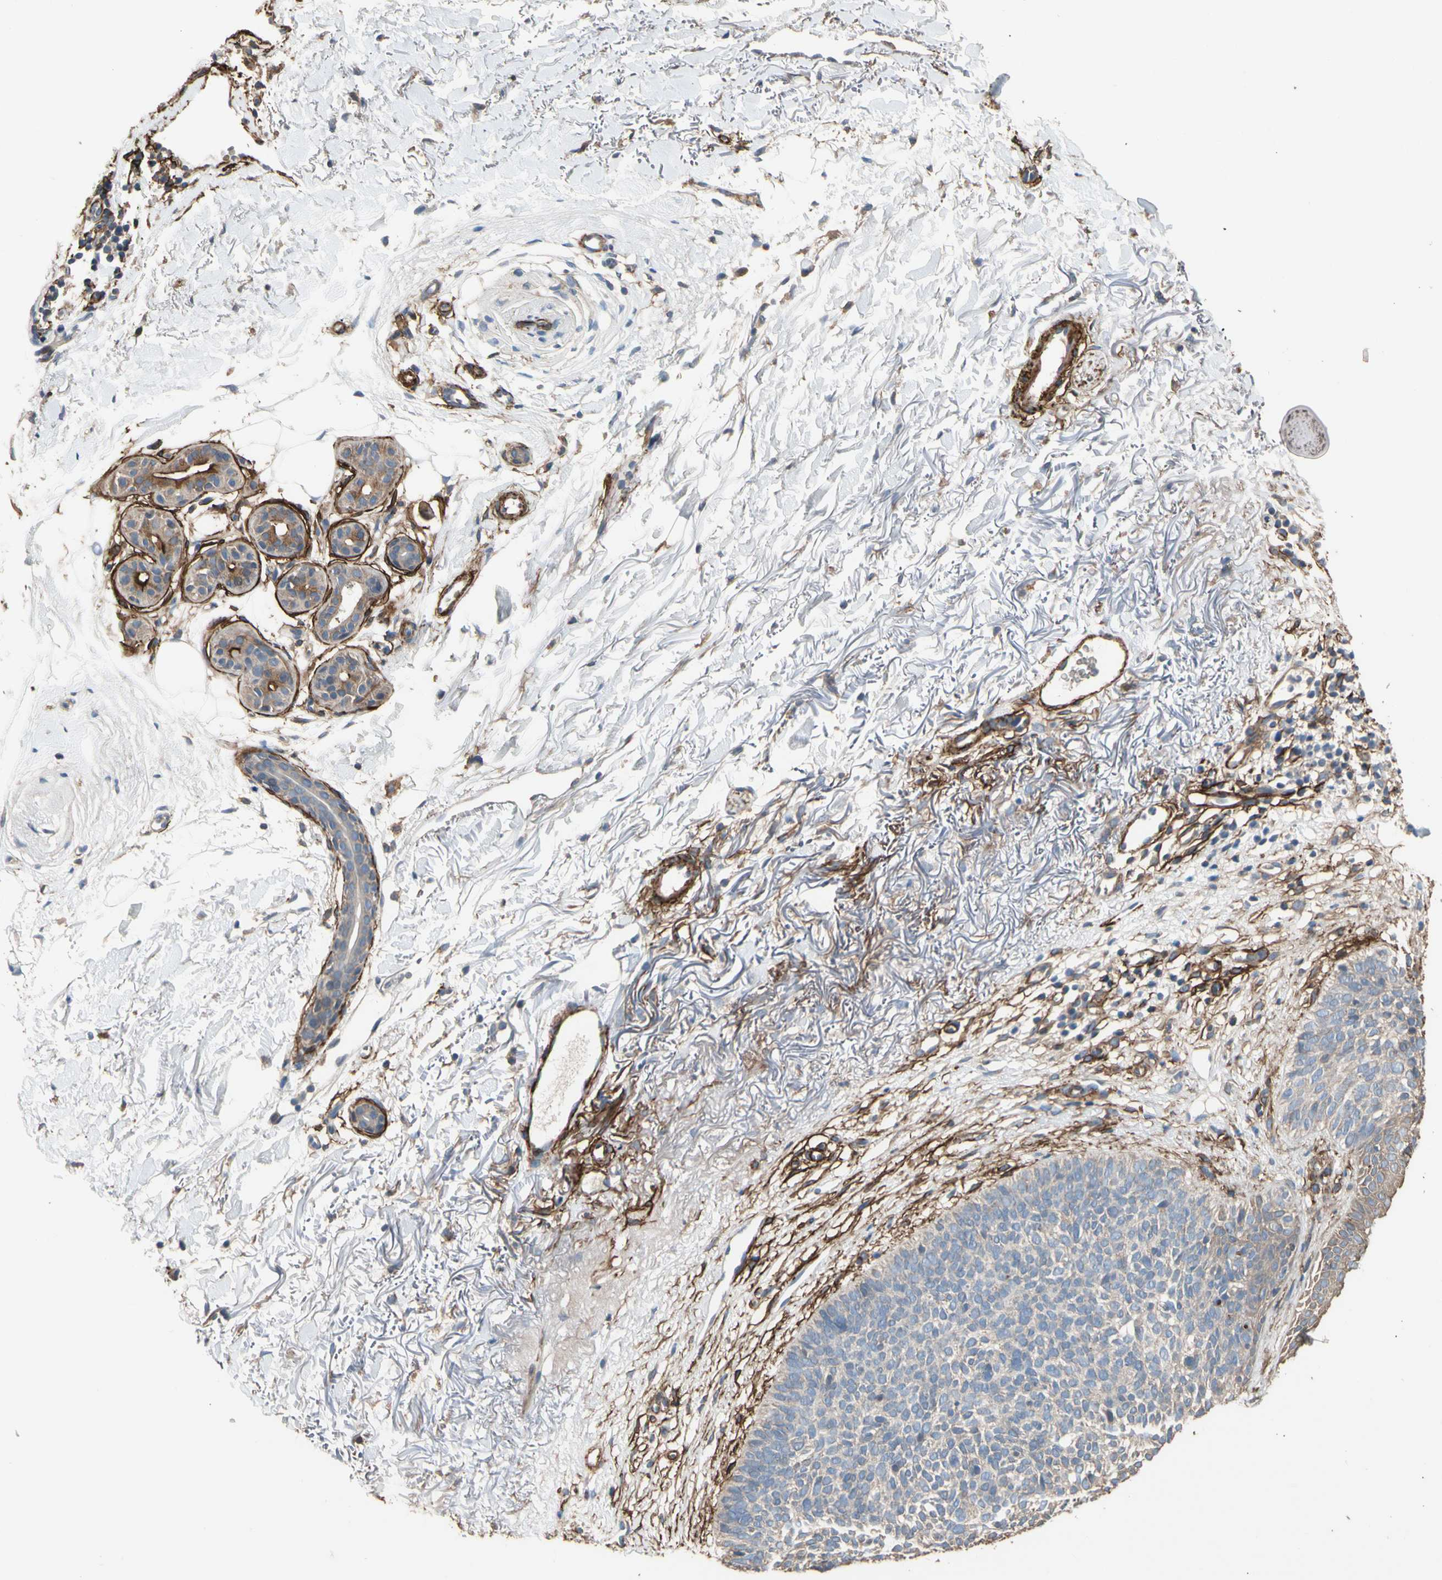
{"staining": {"intensity": "weak", "quantity": ">75%", "location": "cytoplasmic/membranous"}, "tissue": "skin cancer", "cell_type": "Tumor cells", "image_type": "cancer", "snomed": [{"axis": "morphology", "description": "Basal cell carcinoma"}, {"axis": "topography", "description": "Skin"}], "caption": "Immunohistochemical staining of human skin basal cell carcinoma exhibits weak cytoplasmic/membranous protein expression in approximately >75% of tumor cells.", "gene": "SUSD2", "patient": {"sex": "female", "age": 70}}